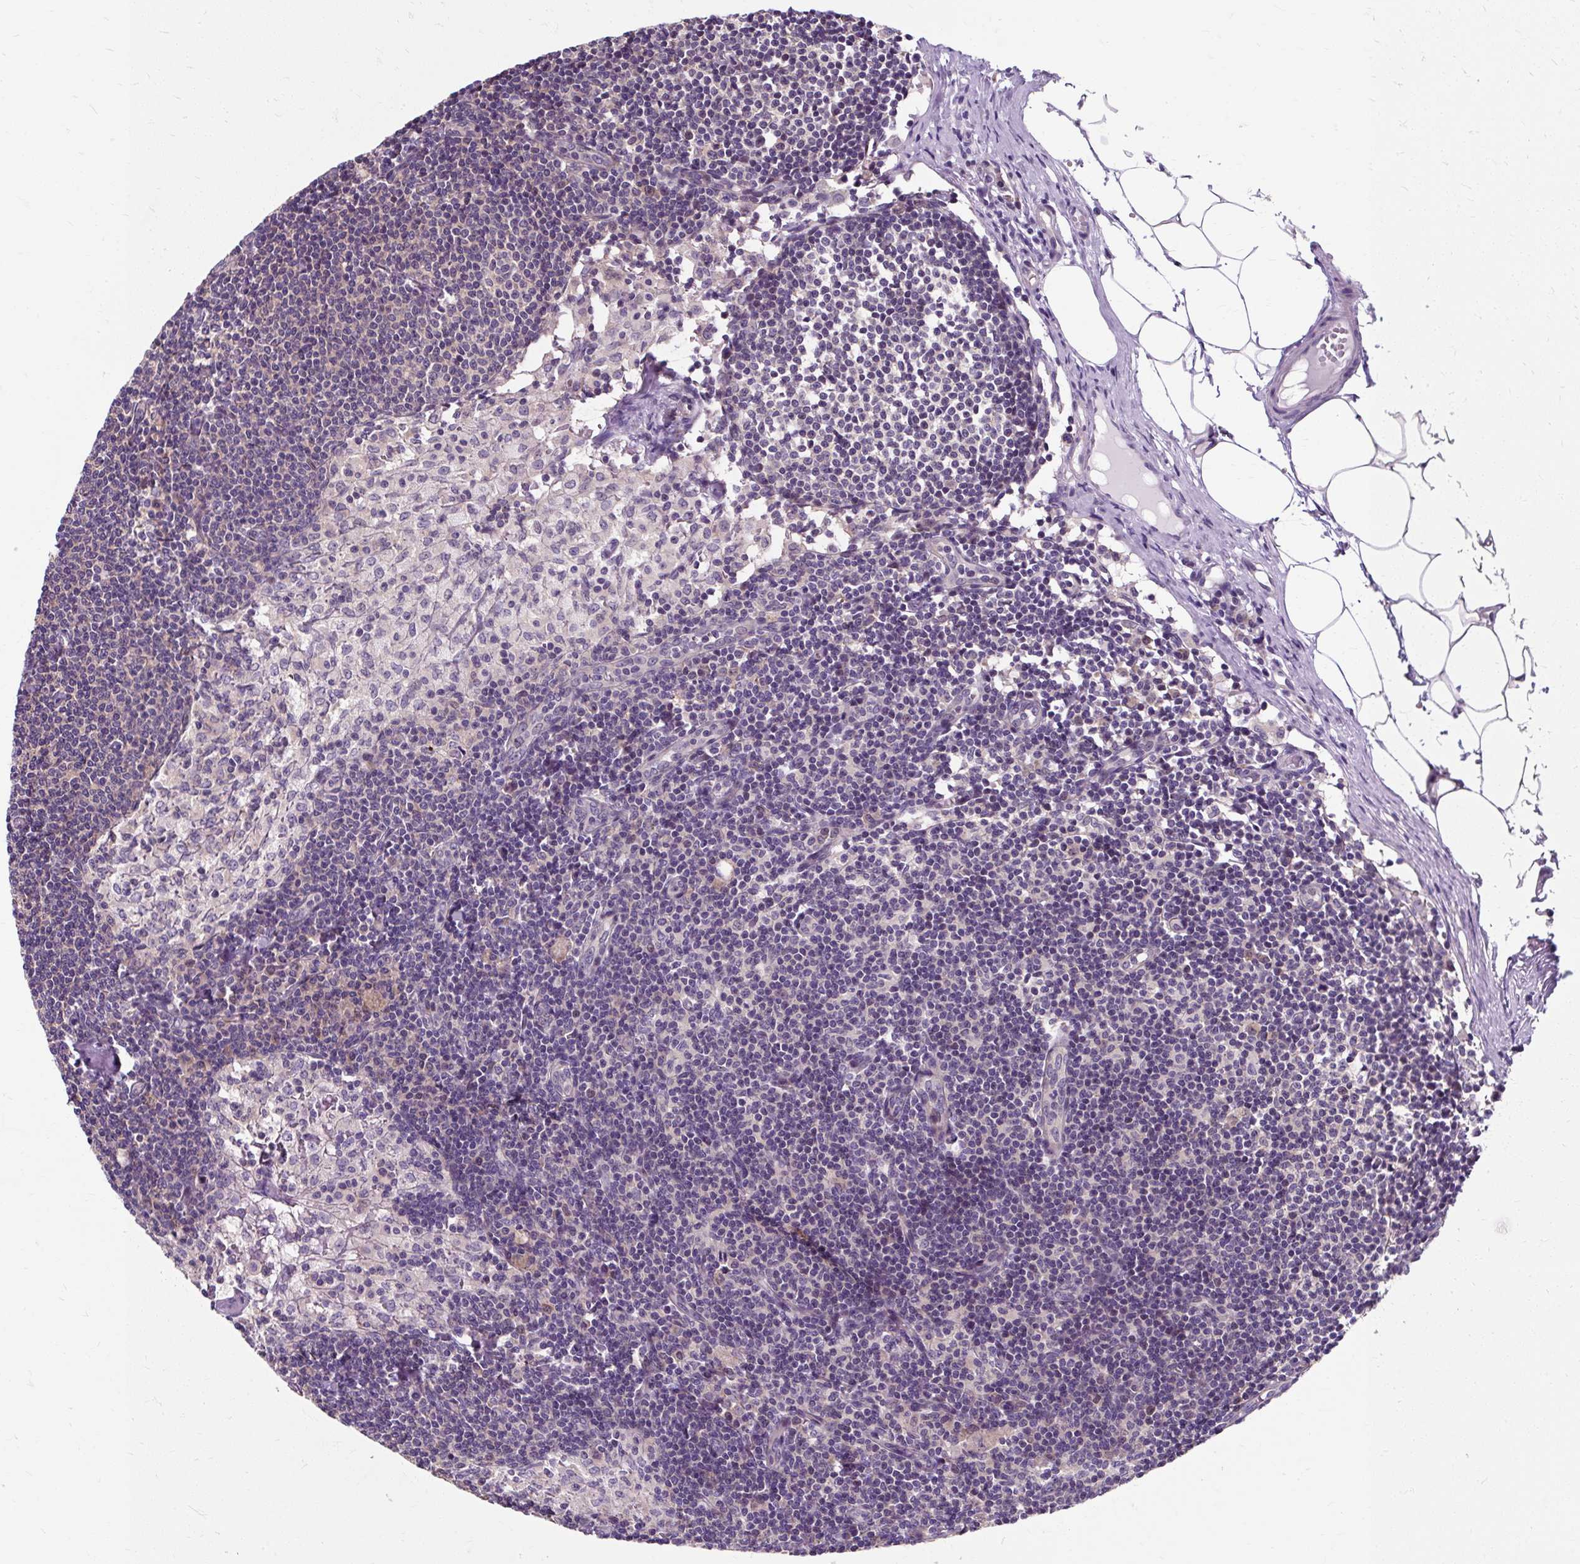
{"staining": {"intensity": "moderate", "quantity": ">75%", "location": "cytoplasmic/membranous,nuclear"}, "tissue": "lymph node", "cell_type": "Germinal center cells", "image_type": "normal", "snomed": [{"axis": "morphology", "description": "Normal tissue, NOS"}, {"axis": "topography", "description": "Lymph node"}], "caption": "Brown immunohistochemical staining in normal lymph node demonstrates moderate cytoplasmic/membranous,nuclear staining in approximately >75% of germinal center cells.", "gene": "ZNF555", "patient": {"sex": "male", "age": 49}}